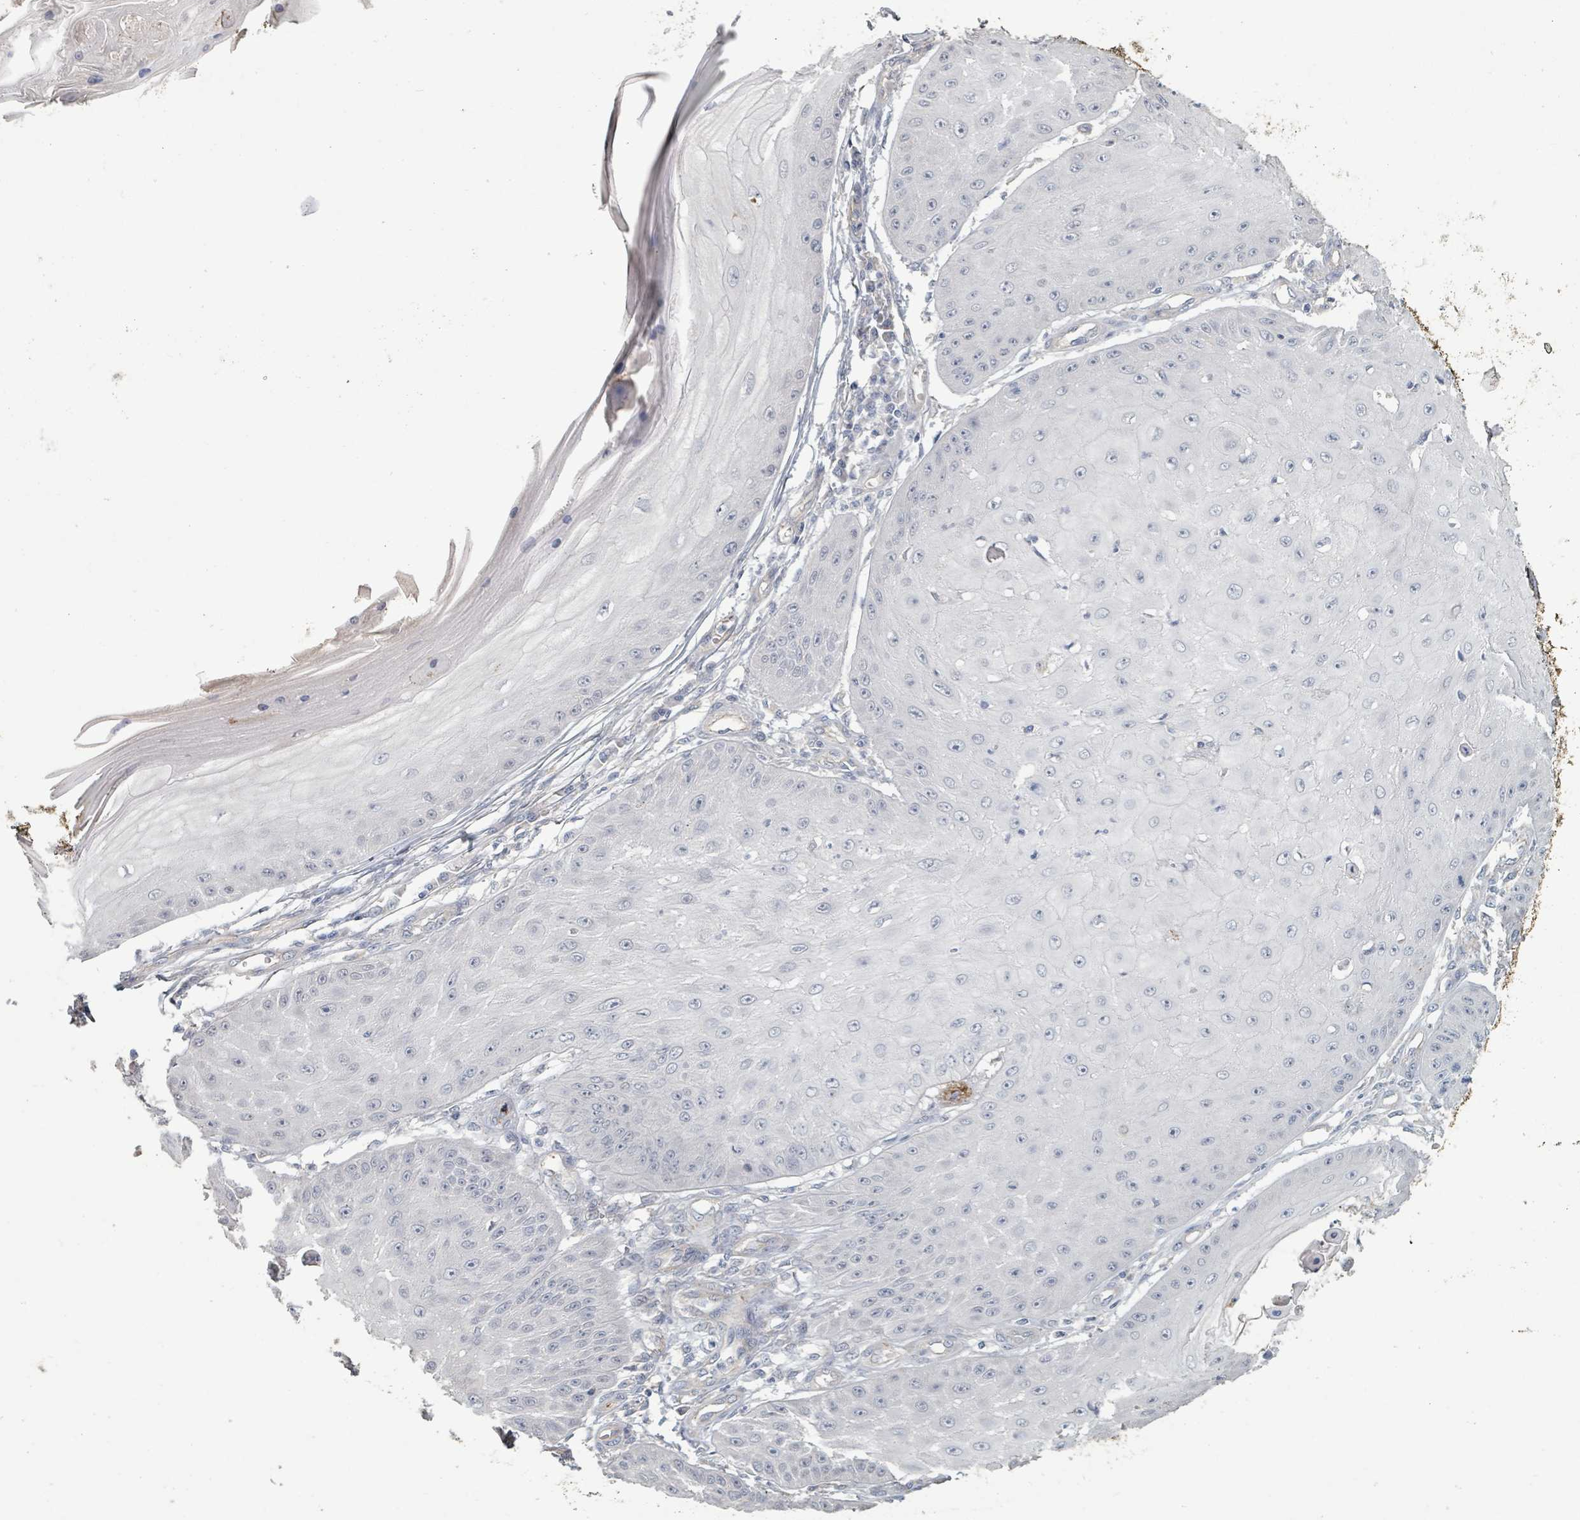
{"staining": {"intensity": "negative", "quantity": "none", "location": "none"}, "tissue": "skin cancer", "cell_type": "Tumor cells", "image_type": "cancer", "snomed": [{"axis": "morphology", "description": "Squamous cell carcinoma, NOS"}, {"axis": "topography", "description": "Skin"}], "caption": "IHC image of human skin squamous cell carcinoma stained for a protein (brown), which reveals no positivity in tumor cells.", "gene": "PLAUR", "patient": {"sex": "male", "age": 70}}